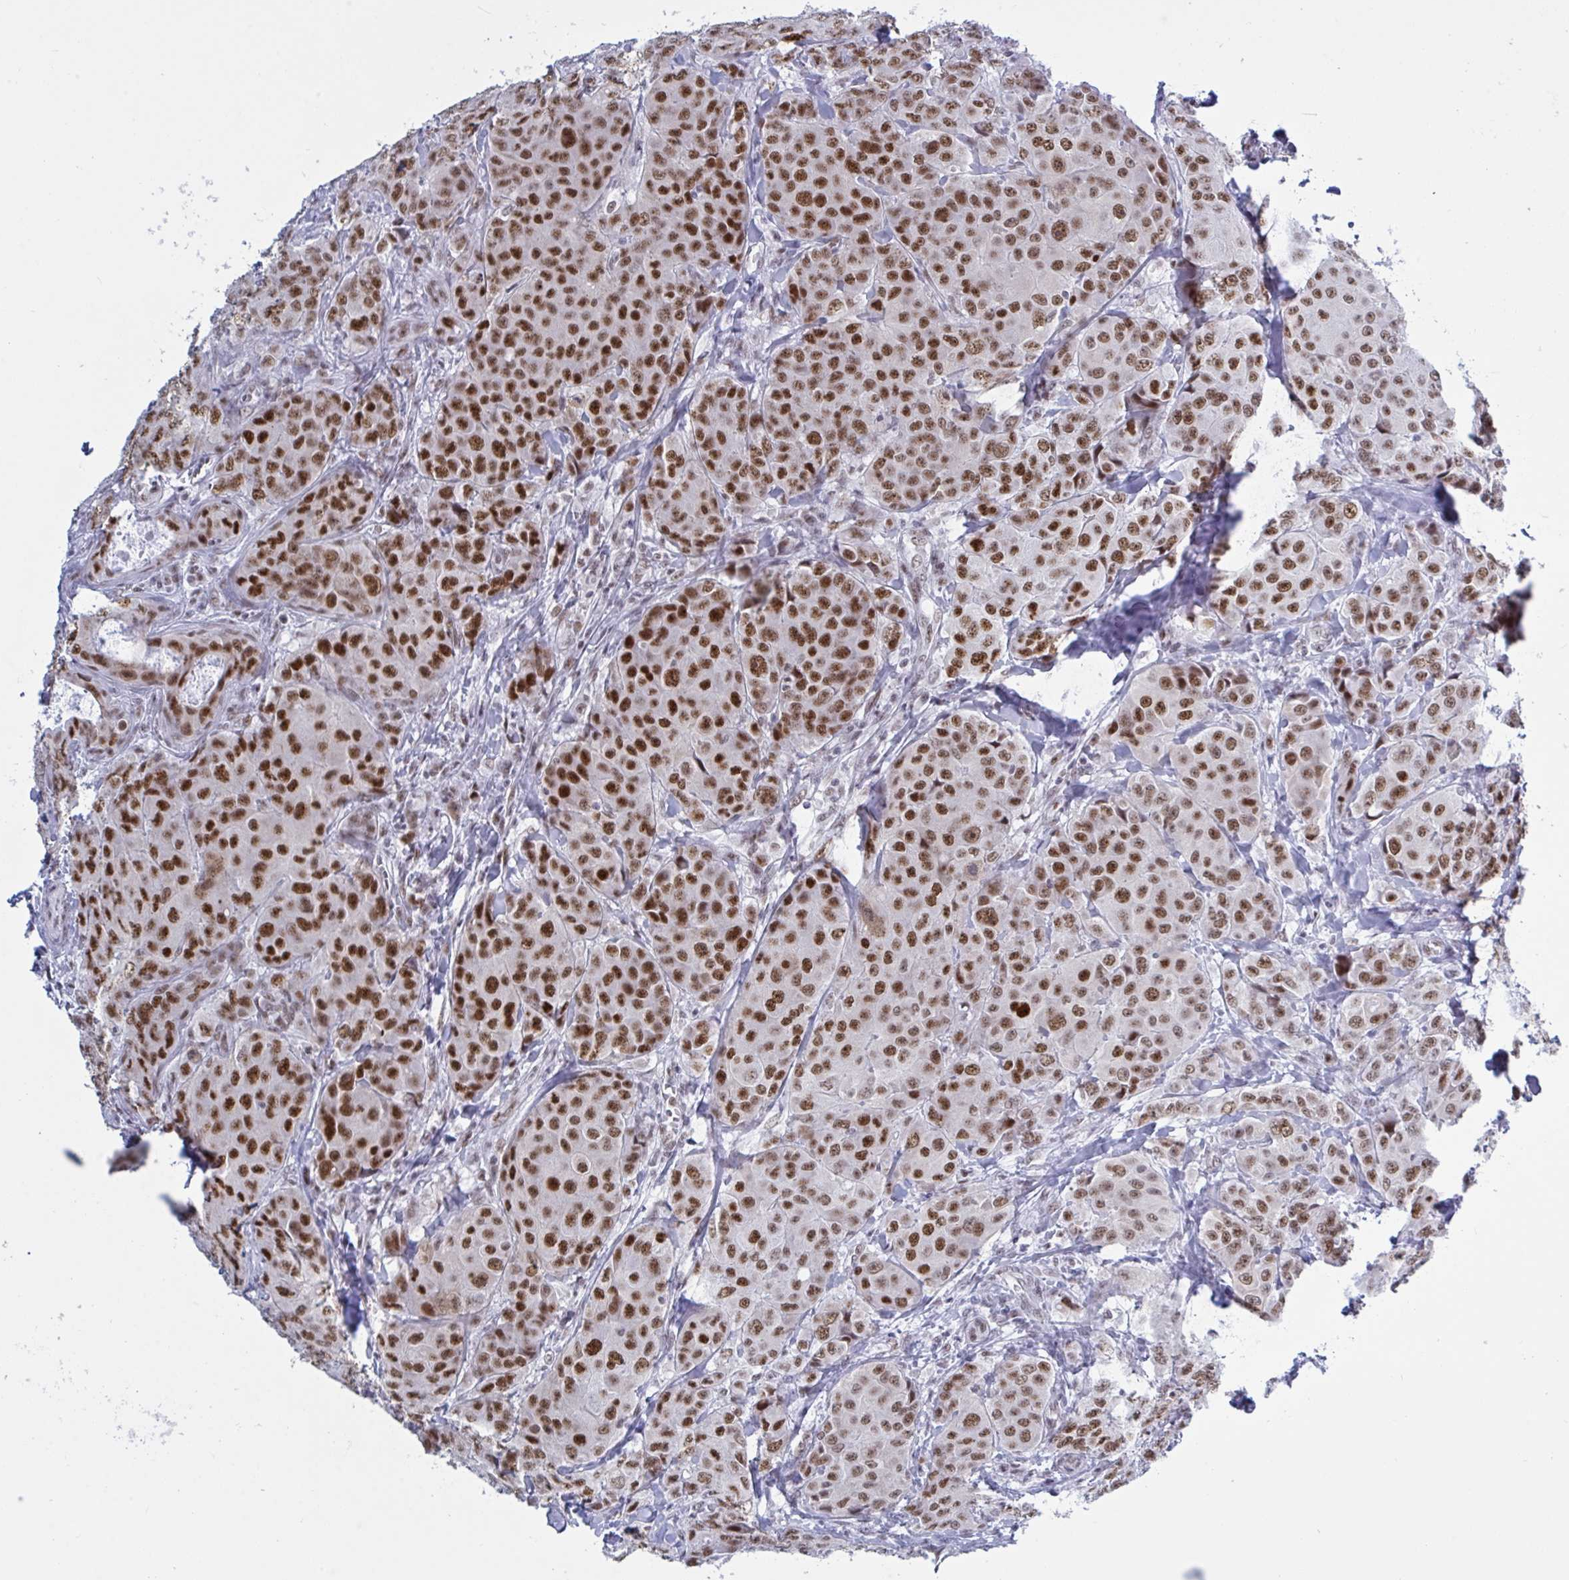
{"staining": {"intensity": "strong", "quantity": ">75%", "location": "nuclear"}, "tissue": "breast cancer", "cell_type": "Tumor cells", "image_type": "cancer", "snomed": [{"axis": "morphology", "description": "Duct carcinoma"}, {"axis": "topography", "description": "Breast"}], "caption": "Immunohistochemistry image of neoplastic tissue: human breast cancer (infiltrating ductal carcinoma) stained using immunohistochemistry exhibits high levels of strong protein expression localized specifically in the nuclear of tumor cells, appearing as a nuclear brown color.", "gene": "PPP1R10", "patient": {"sex": "female", "age": 43}}